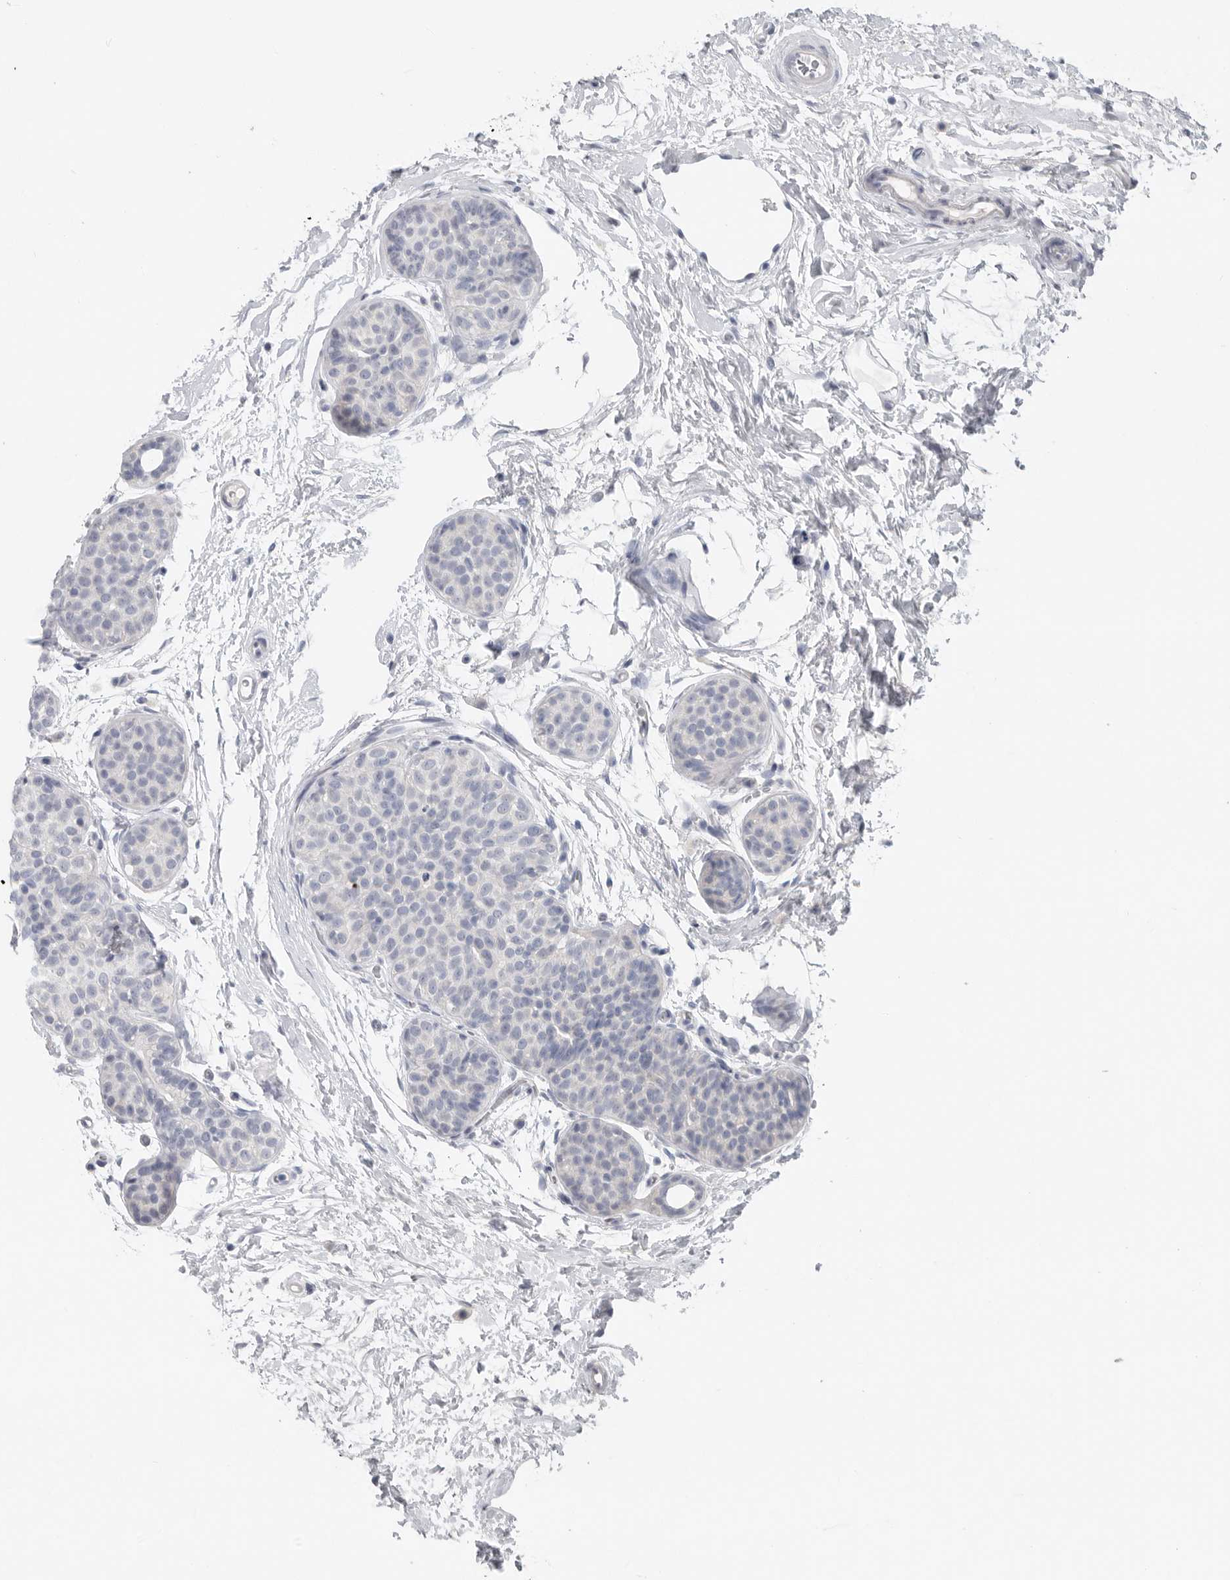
{"staining": {"intensity": "negative", "quantity": "none", "location": "none"}, "tissue": "breast cancer", "cell_type": "Tumor cells", "image_type": "cancer", "snomed": [{"axis": "morphology", "description": "Lobular carcinoma, in situ"}, {"axis": "morphology", "description": "Lobular carcinoma"}, {"axis": "topography", "description": "Breast"}], "caption": "Human lobular carcinoma in situ (breast) stained for a protein using immunohistochemistry (IHC) demonstrates no staining in tumor cells.", "gene": "REG4", "patient": {"sex": "female", "age": 41}}